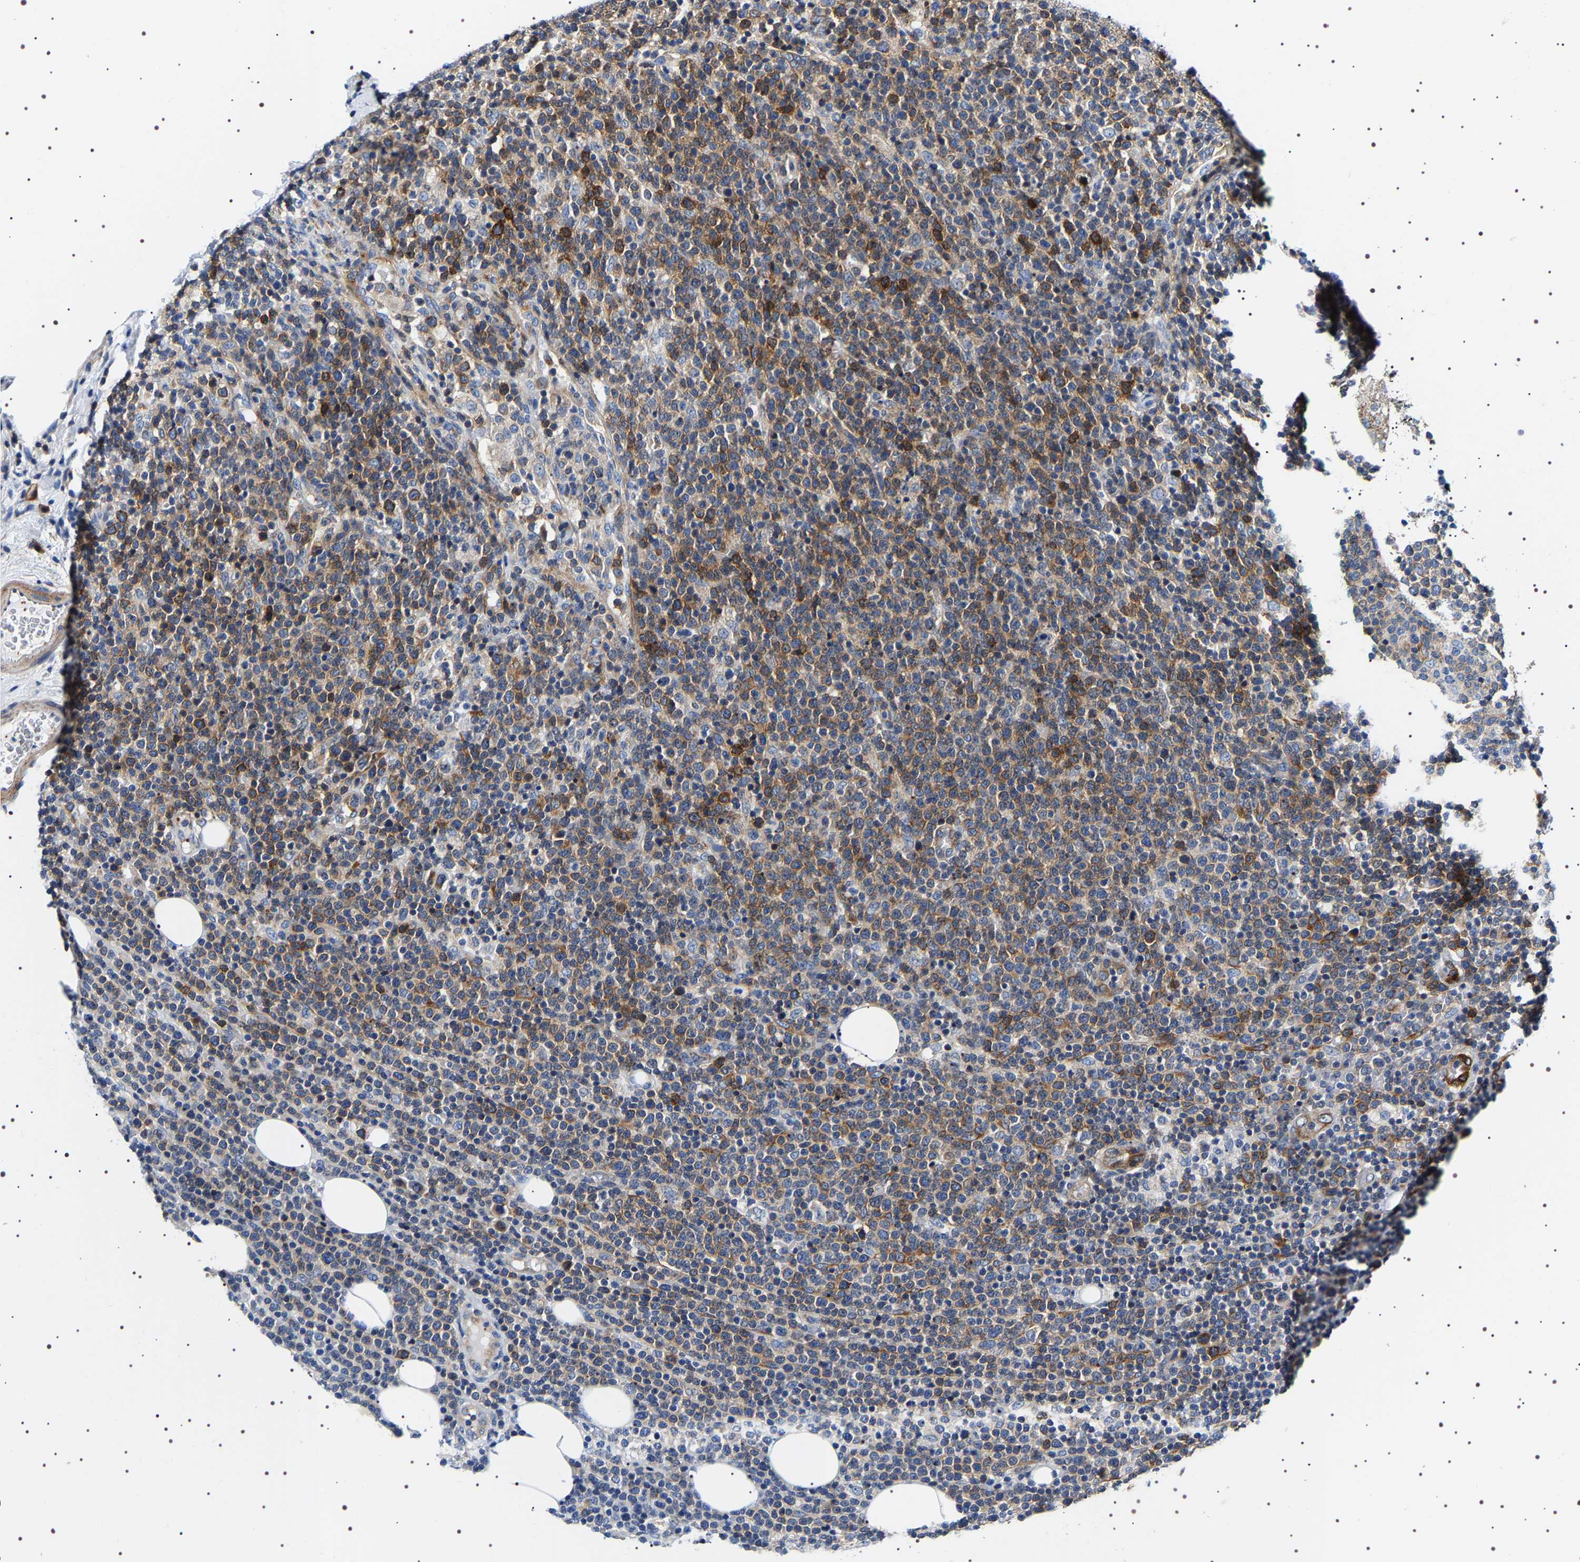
{"staining": {"intensity": "moderate", "quantity": ">75%", "location": "cytoplasmic/membranous"}, "tissue": "lymphoma", "cell_type": "Tumor cells", "image_type": "cancer", "snomed": [{"axis": "morphology", "description": "Malignant lymphoma, non-Hodgkin's type, High grade"}, {"axis": "topography", "description": "Lymph node"}], "caption": "Human lymphoma stained with a protein marker demonstrates moderate staining in tumor cells.", "gene": "SQLE", "patient": {"sex": "male", "age": 61}}